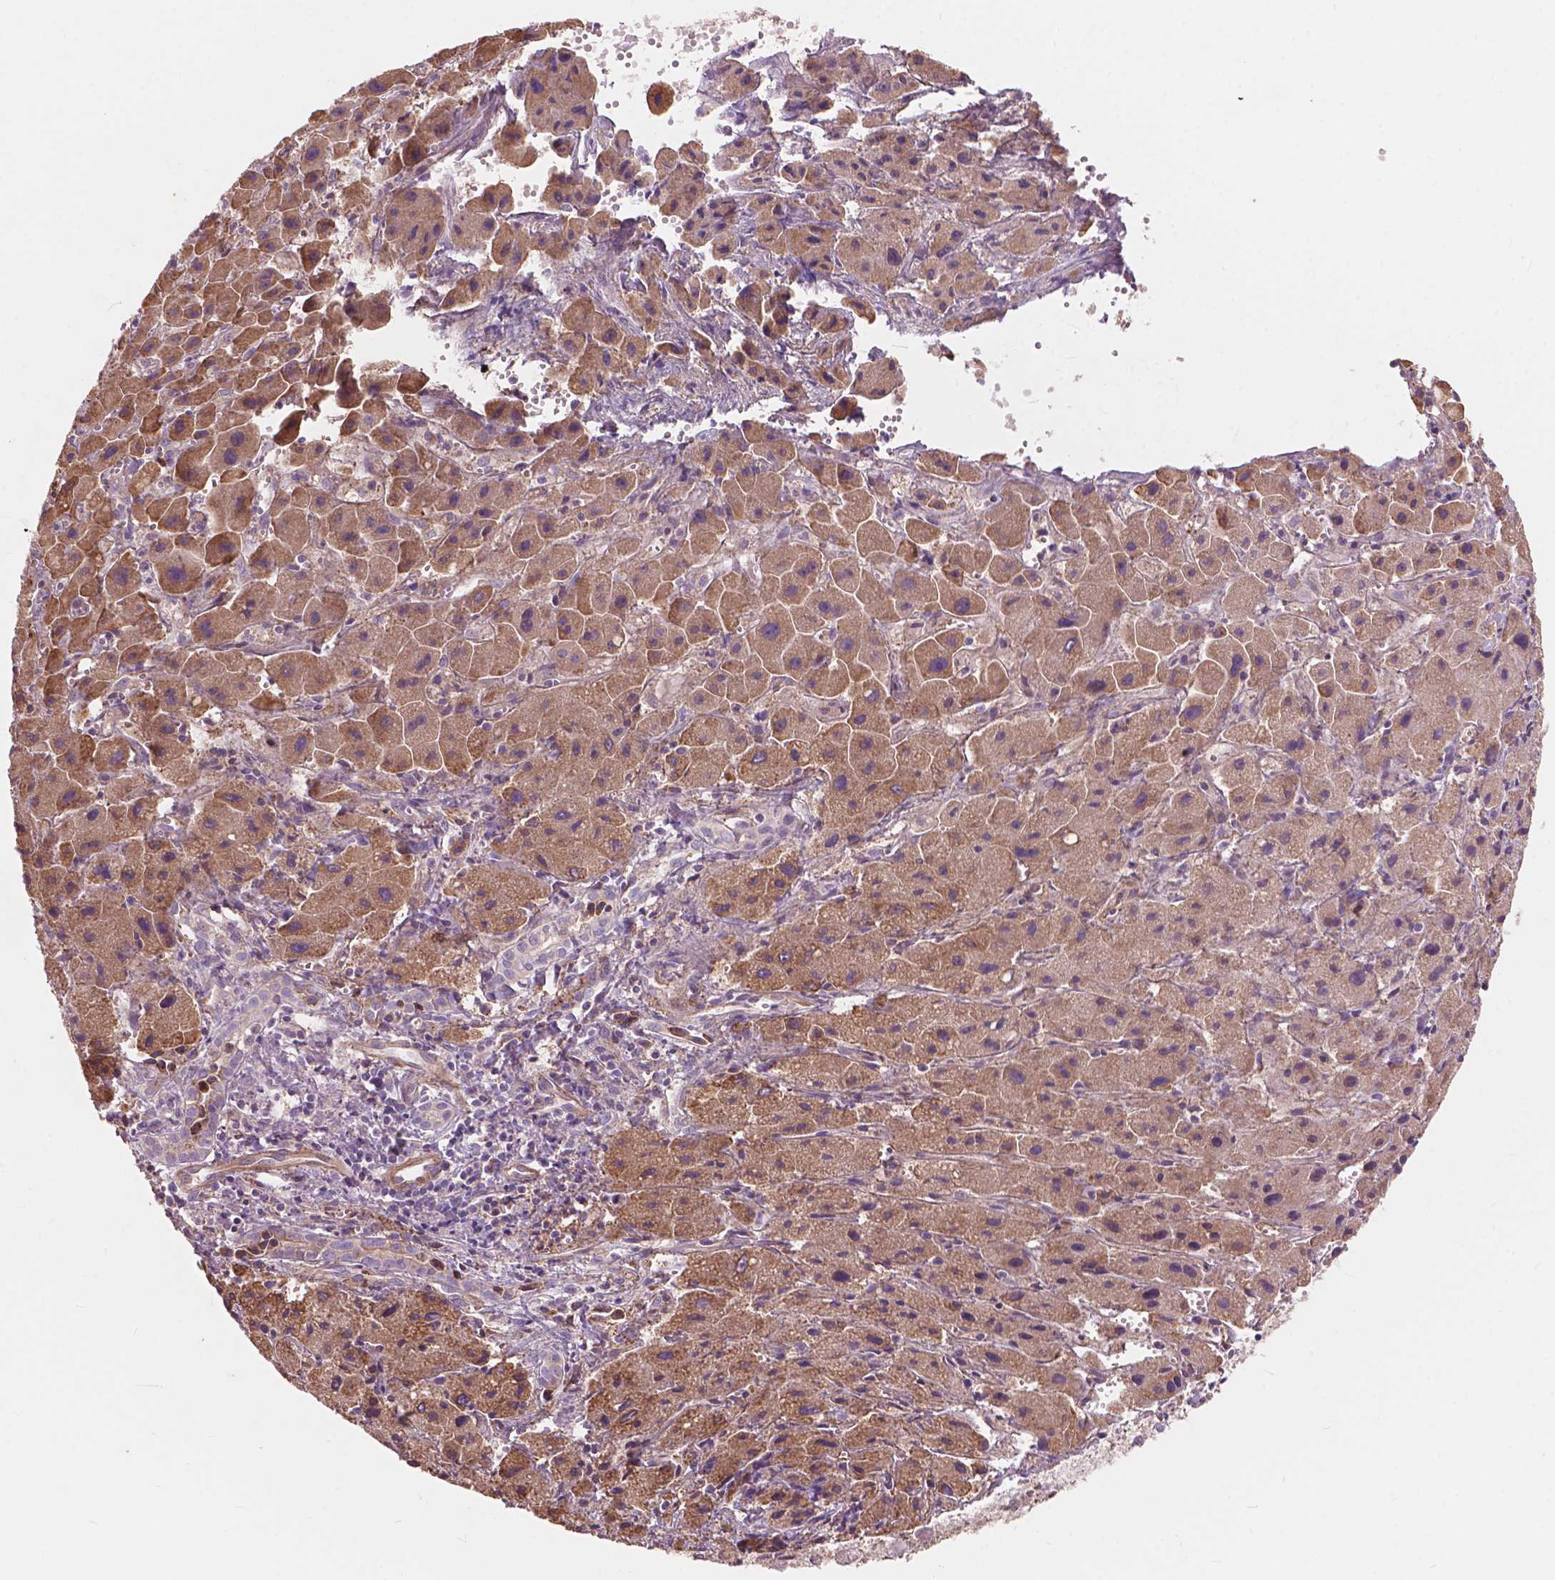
{"staining": {"intensity": "moderate", "quantity": ">75%", "location": "cytoplasmic/membranous"}, "tissue": "liver cancer", "cell_type": "Tumor cells", "image_type": "cancer", "snomed": [{"axis": "morphology", "description": "Cholangiocarcinoma"}, {"axis": "topography", "description": "Liver"}], "caption": "This micrograph demonstrates liver cholangiocarcinoma stained with IHC to label a protein in brown. The cytoplasmic/membranous of tumor cells show moderate positivity for the protein. Nuclei are counter-stained blue.", "gene": "FNIP1", "patient": {"sex": "female", "age": 61}}